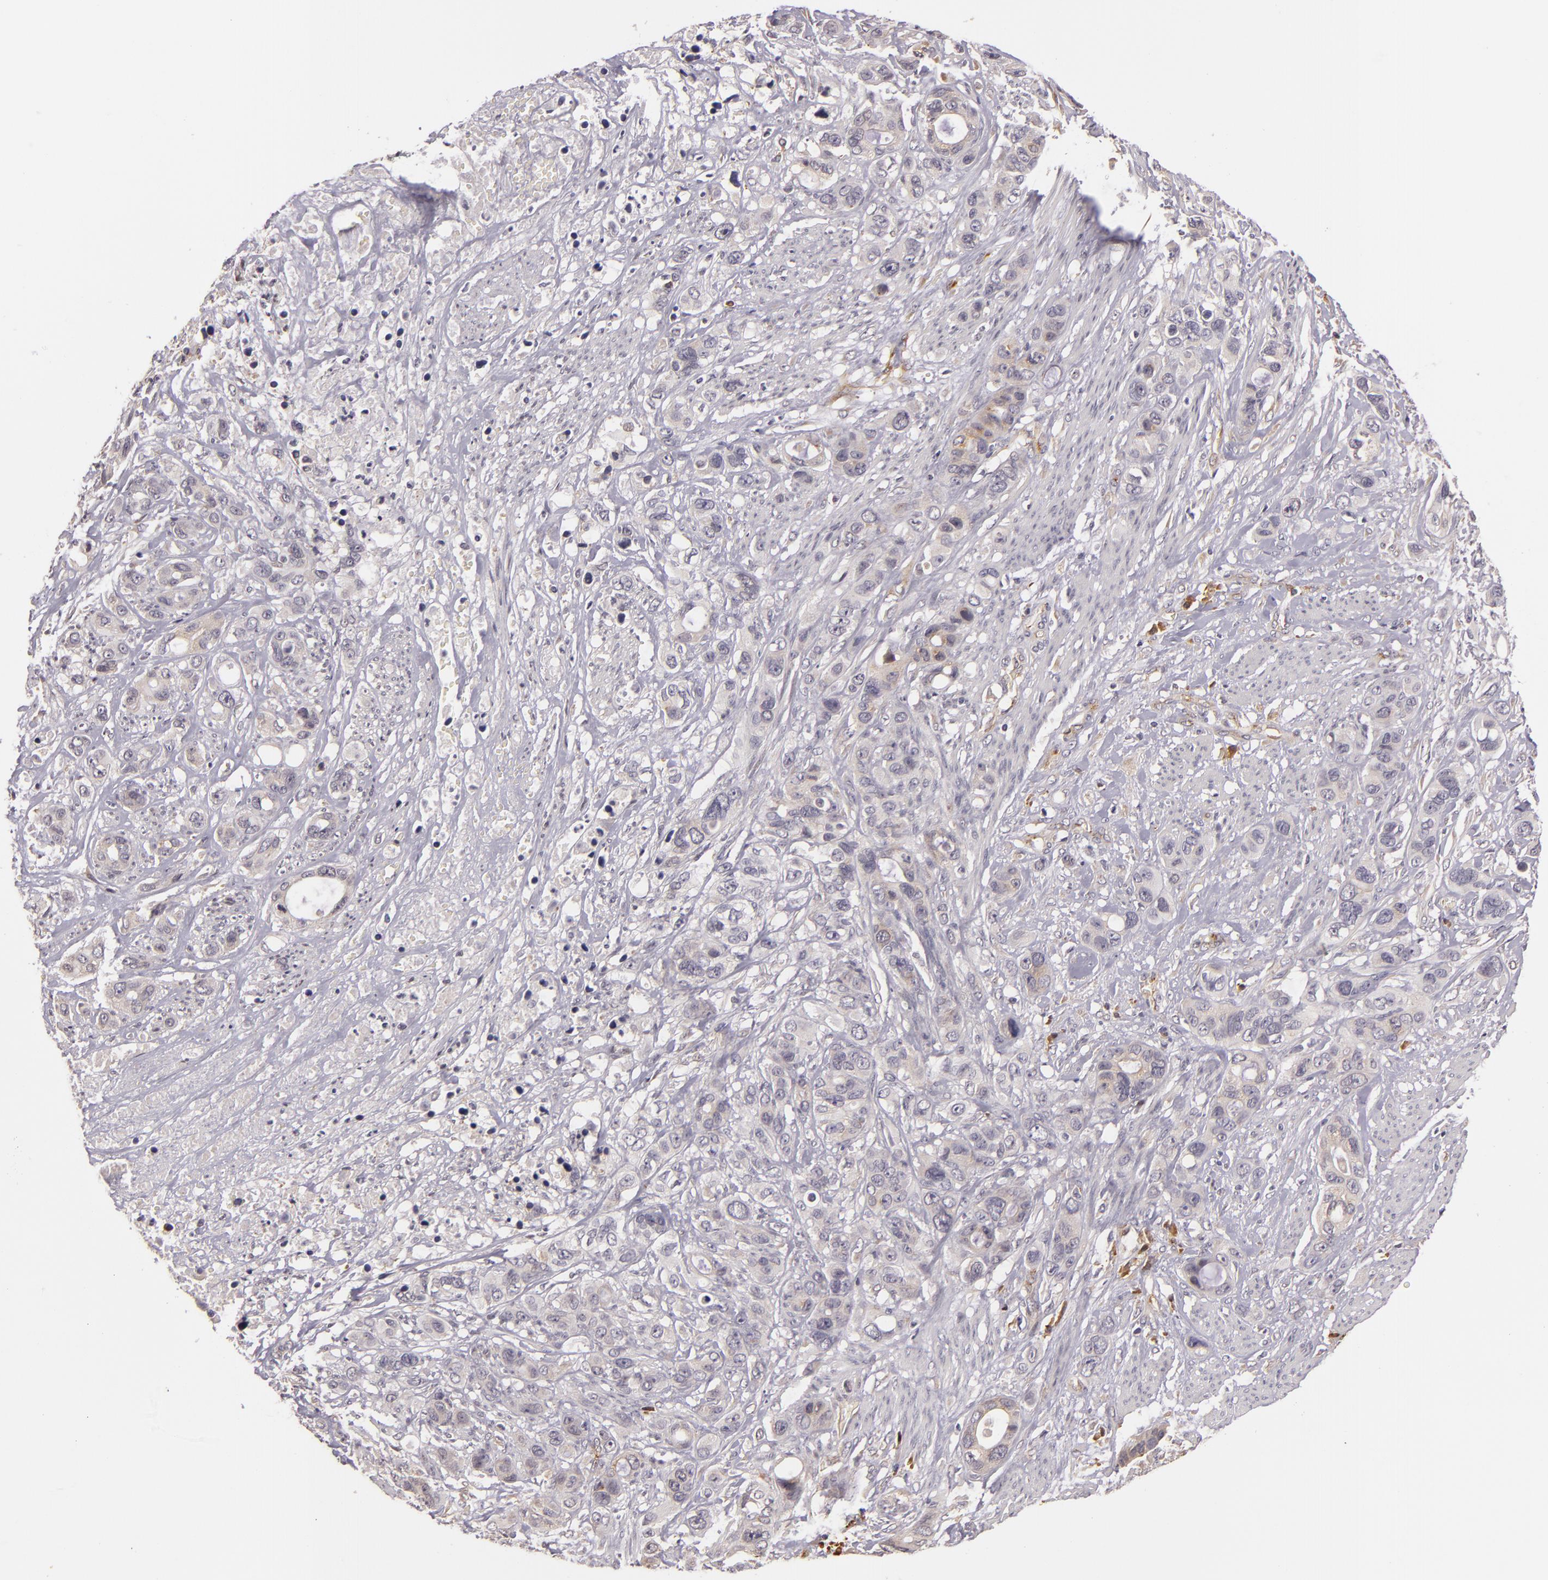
{"staining": {"intensity": "negative", "quantity": "none", "location": "none"}, "tissue": "stomach cancer", "cell_type": "Tumor cells", "image_type": "cancer", "snomed": [{"axis": "morphology", "description": "Adenocarcinoma, NOS"}, {"axis": "topography", "description": "Stomach, upper"}], "caption": "High magnification brightfield microscopy of stomach cancer stained with DAB (brown) and counterstained with hematoxylin (blue): tumor cells show no significant positivity.", "gene": "SYTL4", "patient": {"sex": "male", "age": 47}}